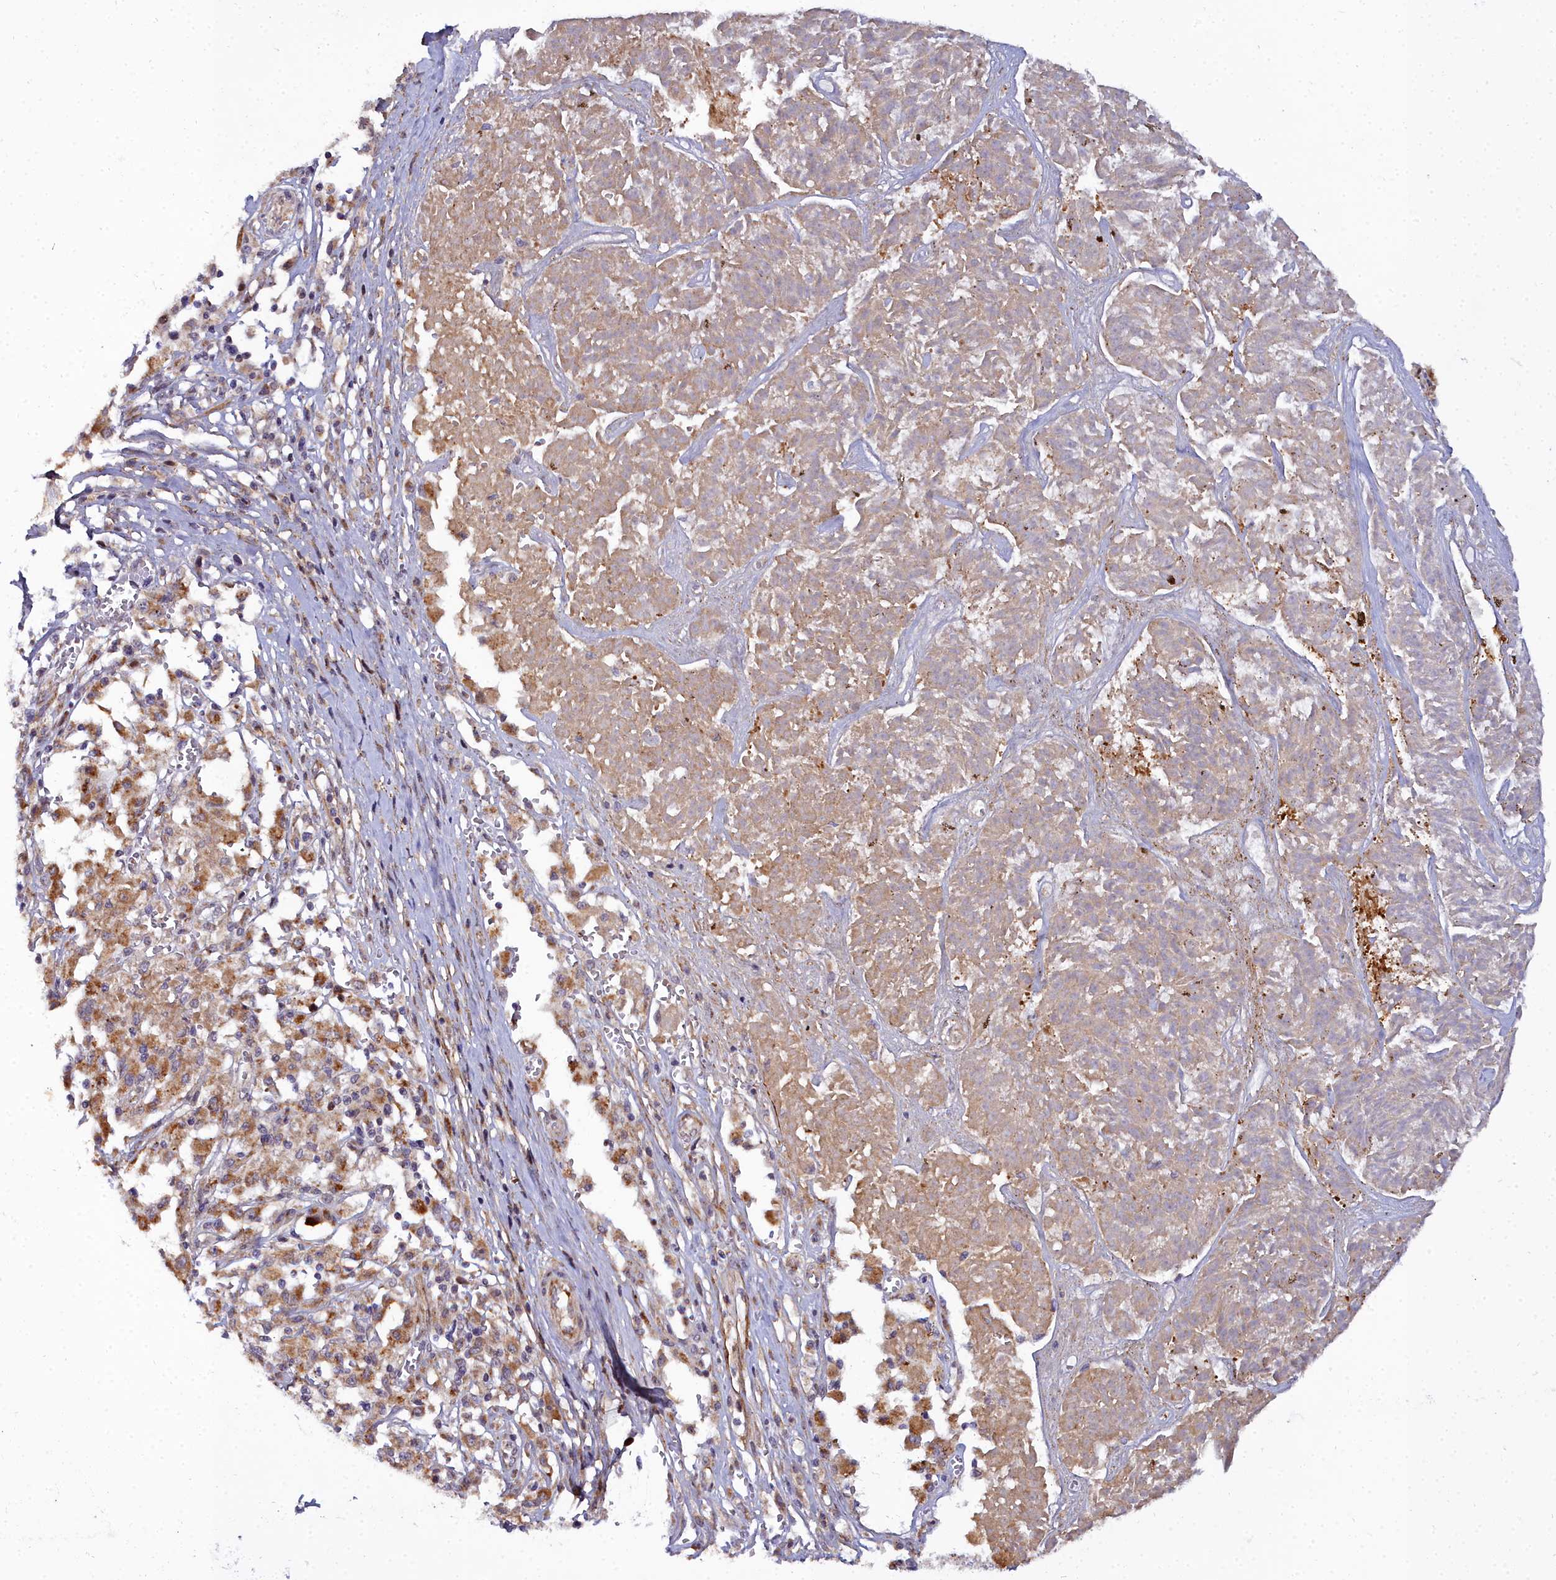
{"staining": {"intensity": "moderate", "quantity": ">75%", "location": "cytoplasmic/membranous"}, "tissue": "melanoma", "cell_type": "Tumor cells", "image_type": "cancer", "snomed": [{"axis": "morphology", "description": "Malignant melanoma, NOS"}, {"axis": "topography", "description": "Skin"}], "caption": "Human malignant melanoma stained with a brown dye exhibits moderate cytoplasmic/membranous positive staining in about >75% of tumor cells.", "gene": "MRPS11", "patient": {"sex": "female", "age": 72}}